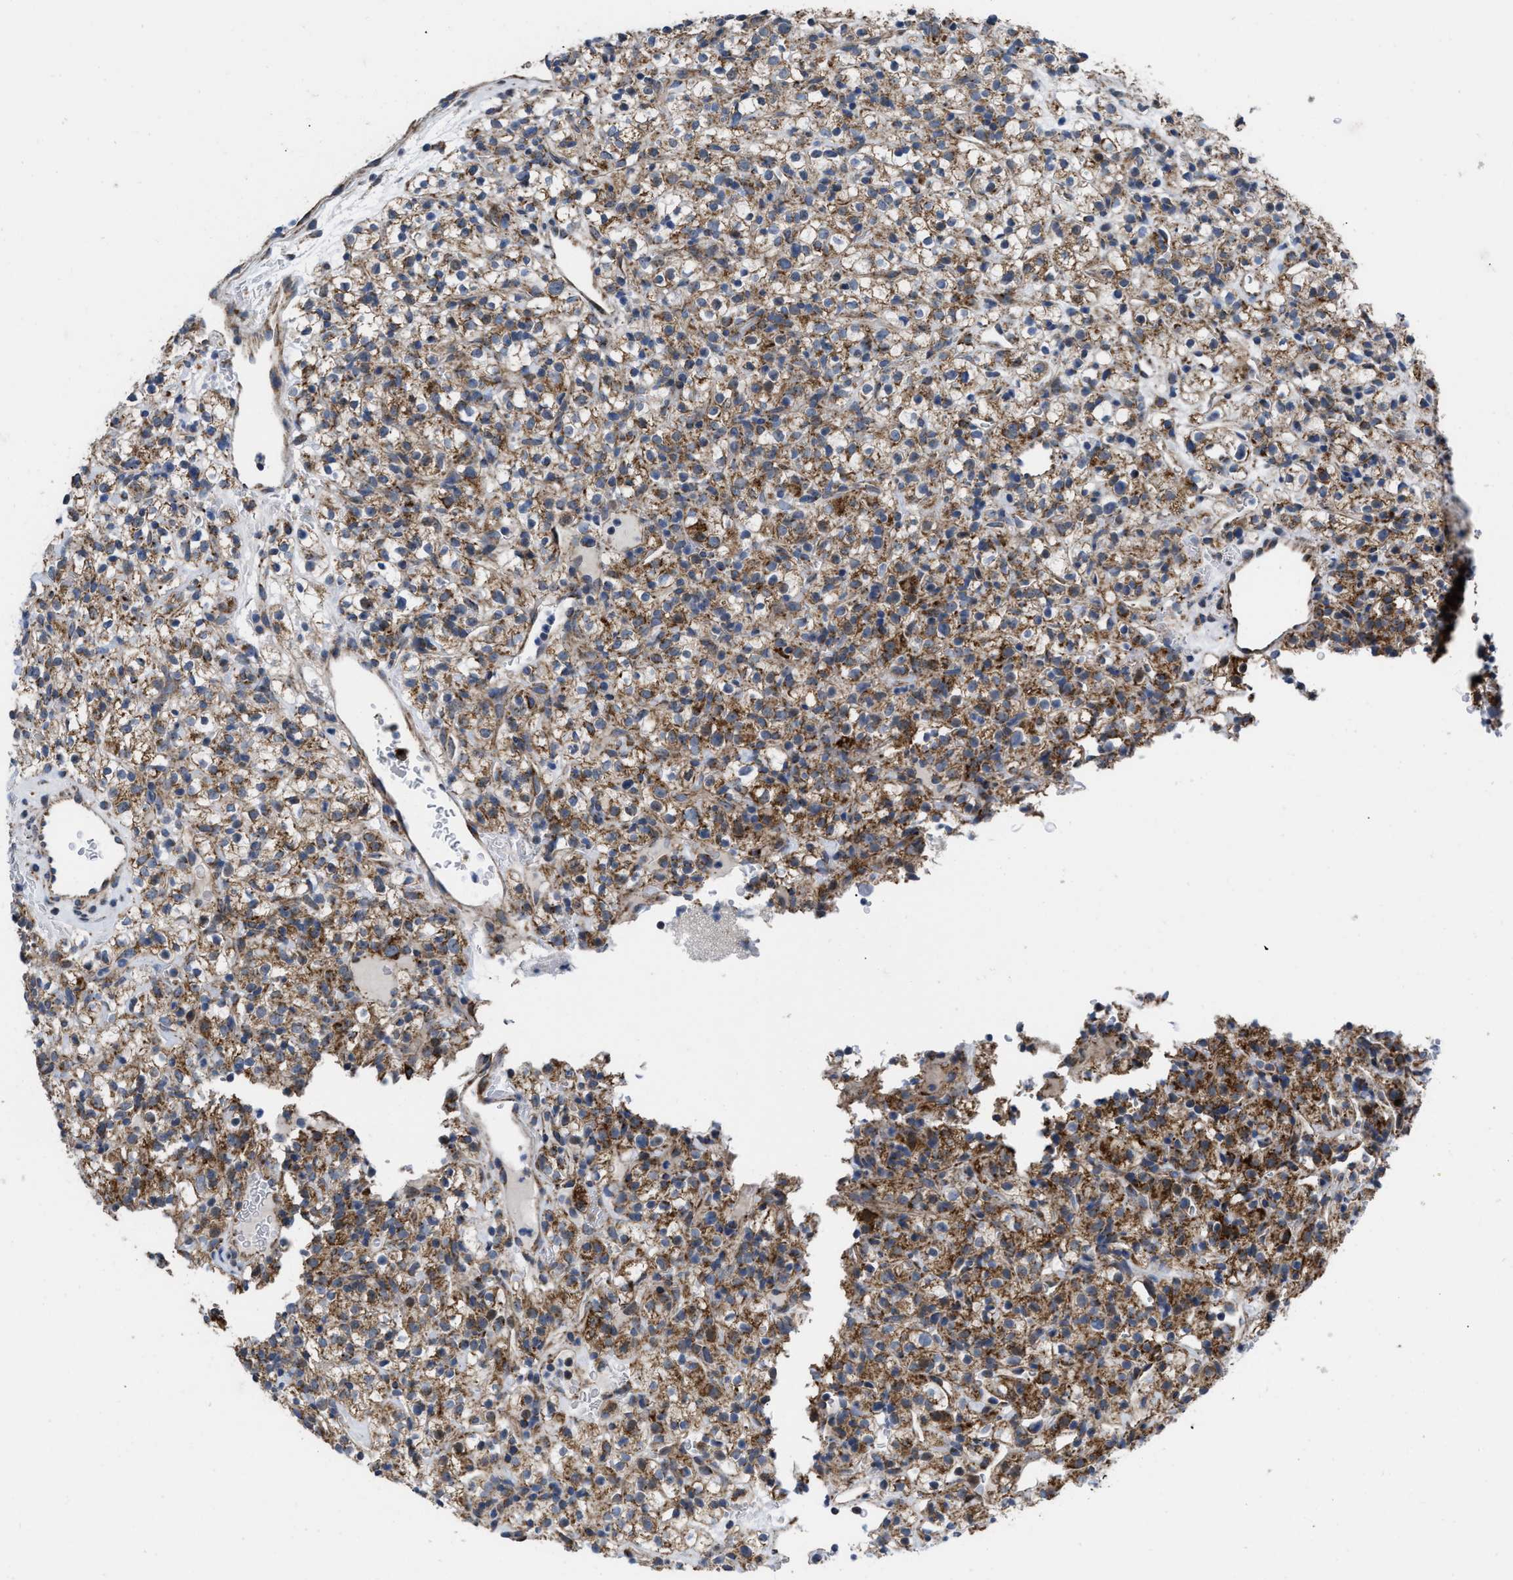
{"staining": {"intensity": "moderate", "quantity": ">75%", "location": "cytoplasmic/membranous"}, "tissue": "renal cancer", "cell_type": "Tumor cells", "image_type": "cancer", "snomed": [{"axis": "morphology", "description": "Normal tissue, NOS"}, {"axis": "morphology", "description": "Adenocarcinoma, NOS"}, {"axis": "topography", "description": "Kidney"}], "caption": "Human renal cancer stained for a protein (brown) shows moderate cytoplasmic/membranous positive expression in approximately >75% of tumor cells.", "gene": "AKAP1", "patient": {"sex": "female", "age": 72}}